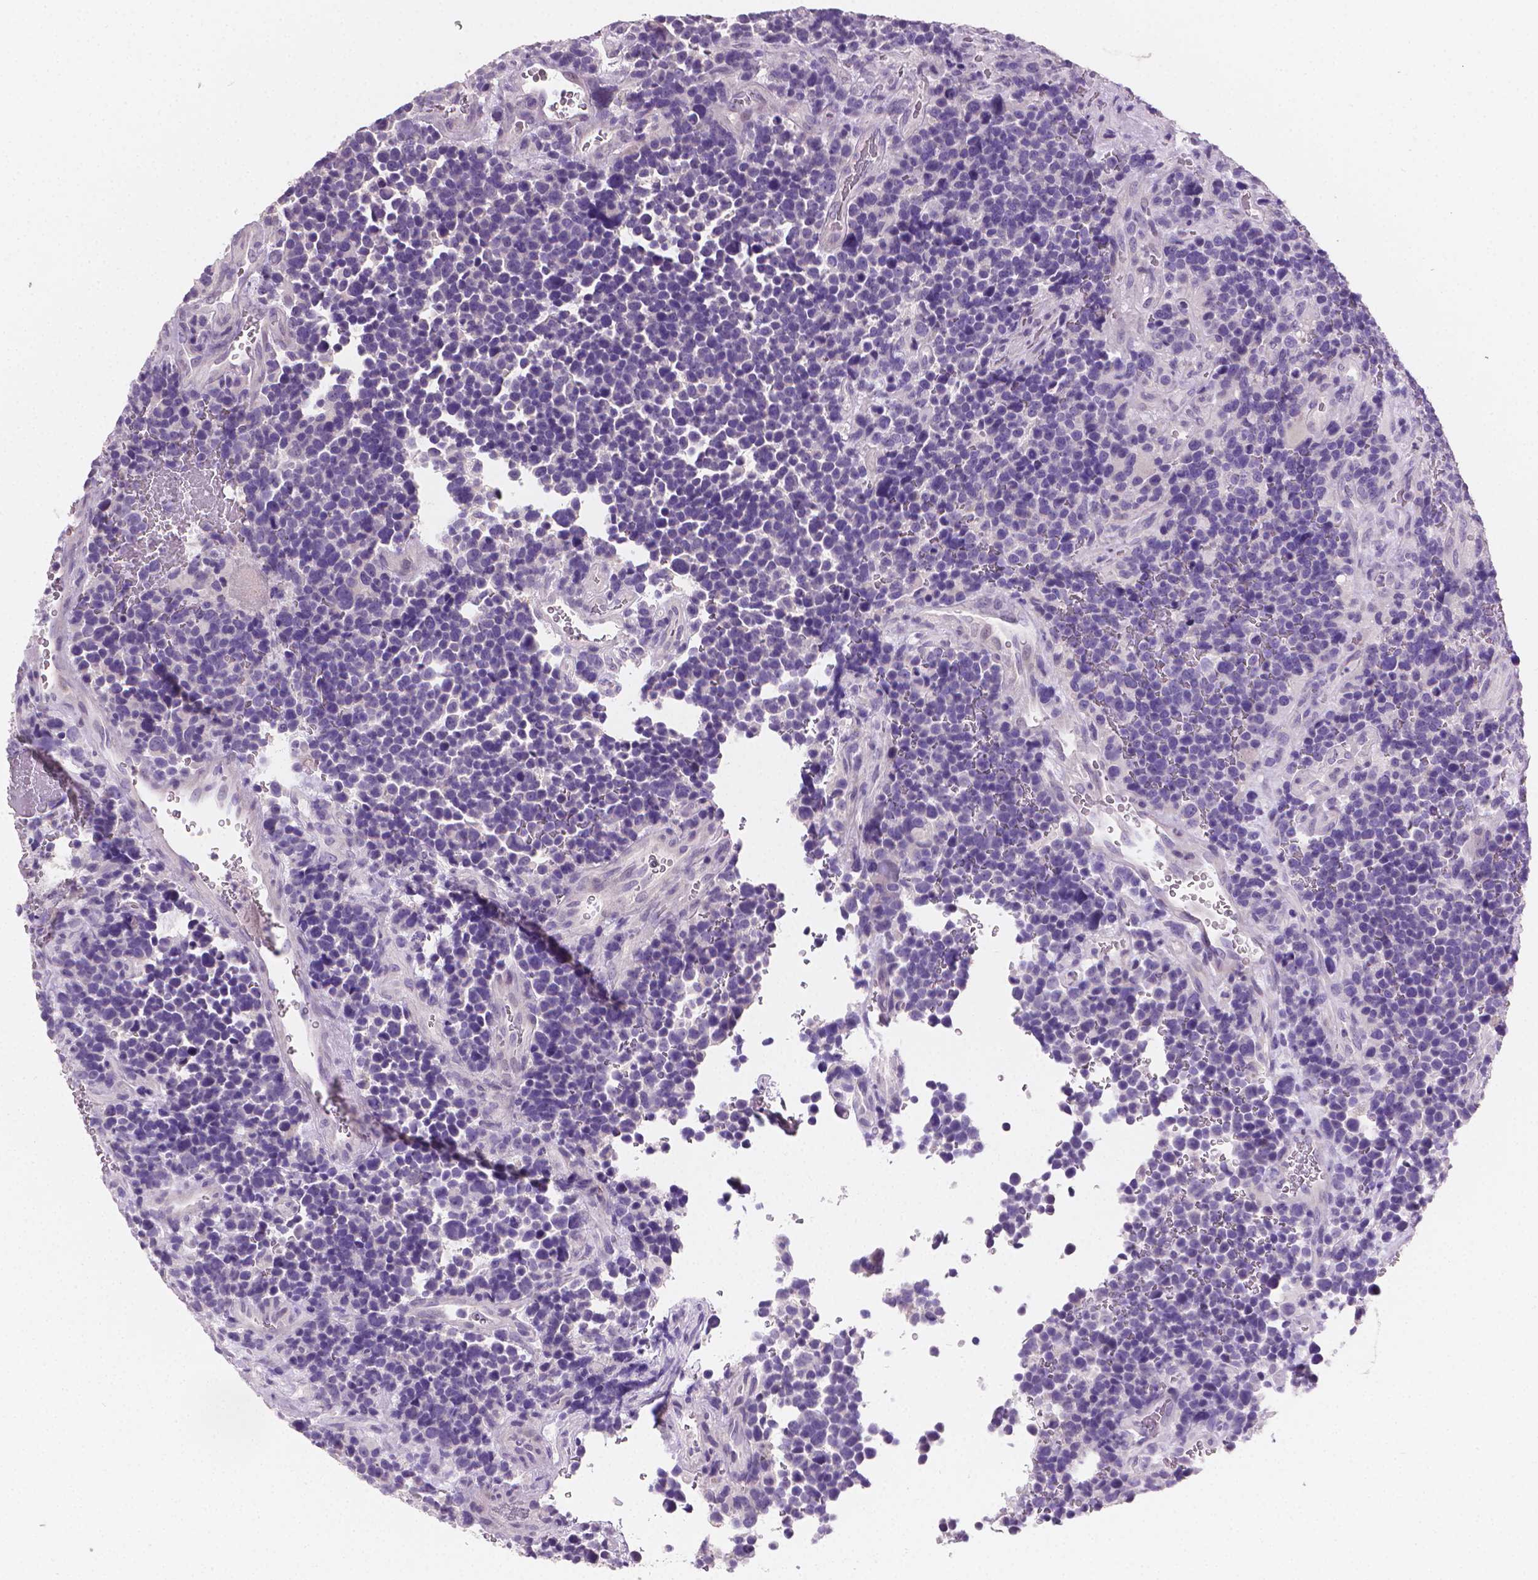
{"staining": {"intensity": "negative", "quantity": "none", "location": "none"}, "tissue": "glioma", "cell_type": "Tumor cells", "image_type": "cancer", "snomed": [{"axis": "morphology", "description": "Glioma, malignant, High grade"}, {"axis": "topography", "description": "Brain"}], "caption": "Human glioma stained for a protein using immunohistochemistry shows no expression in tumor cells.", "gene": "TNNI2", "patient": {"sex": "male", "age": 33}}